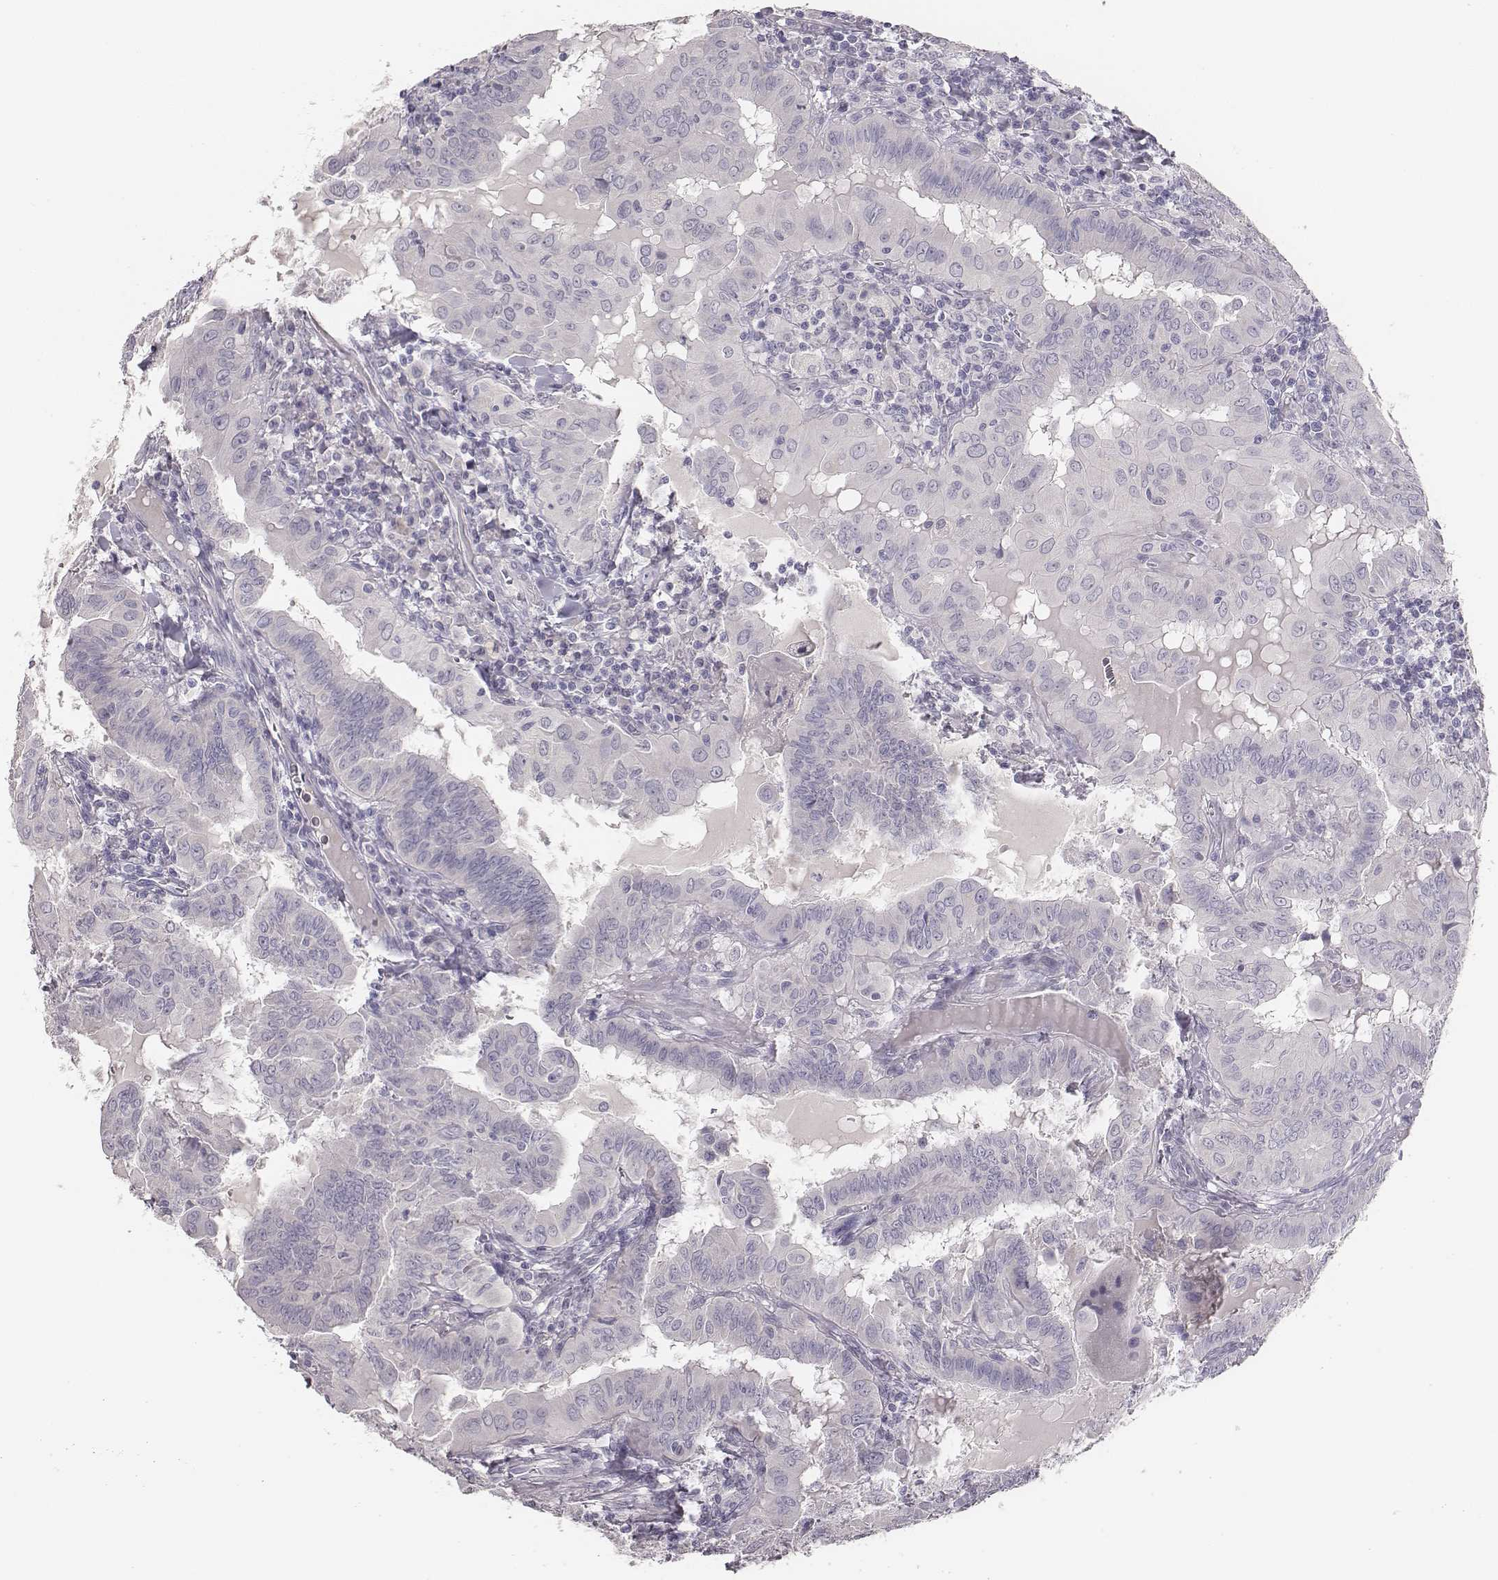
{"staining": {"intensity": "negative", "quantity": "none", "location": "none"}, "tissue": "thyroid cancer", "cell_type": "Tumor cells", "image_type": "cancer", "snomed": [{"axis": "morphology", "description": "Papillary adenocarcinoma, NOS"}, {"axis": "topography", "description": "Thyroid gland"}], "caption": "DAB (3,3'-diaminobenzidine) immunohistochemical staining of papillary adenocarcinoma (thyroid) demonstrates no significant staining in tumor cells.", "gene": "MYH6", "patient": {"sex": "female", "age": 37}}